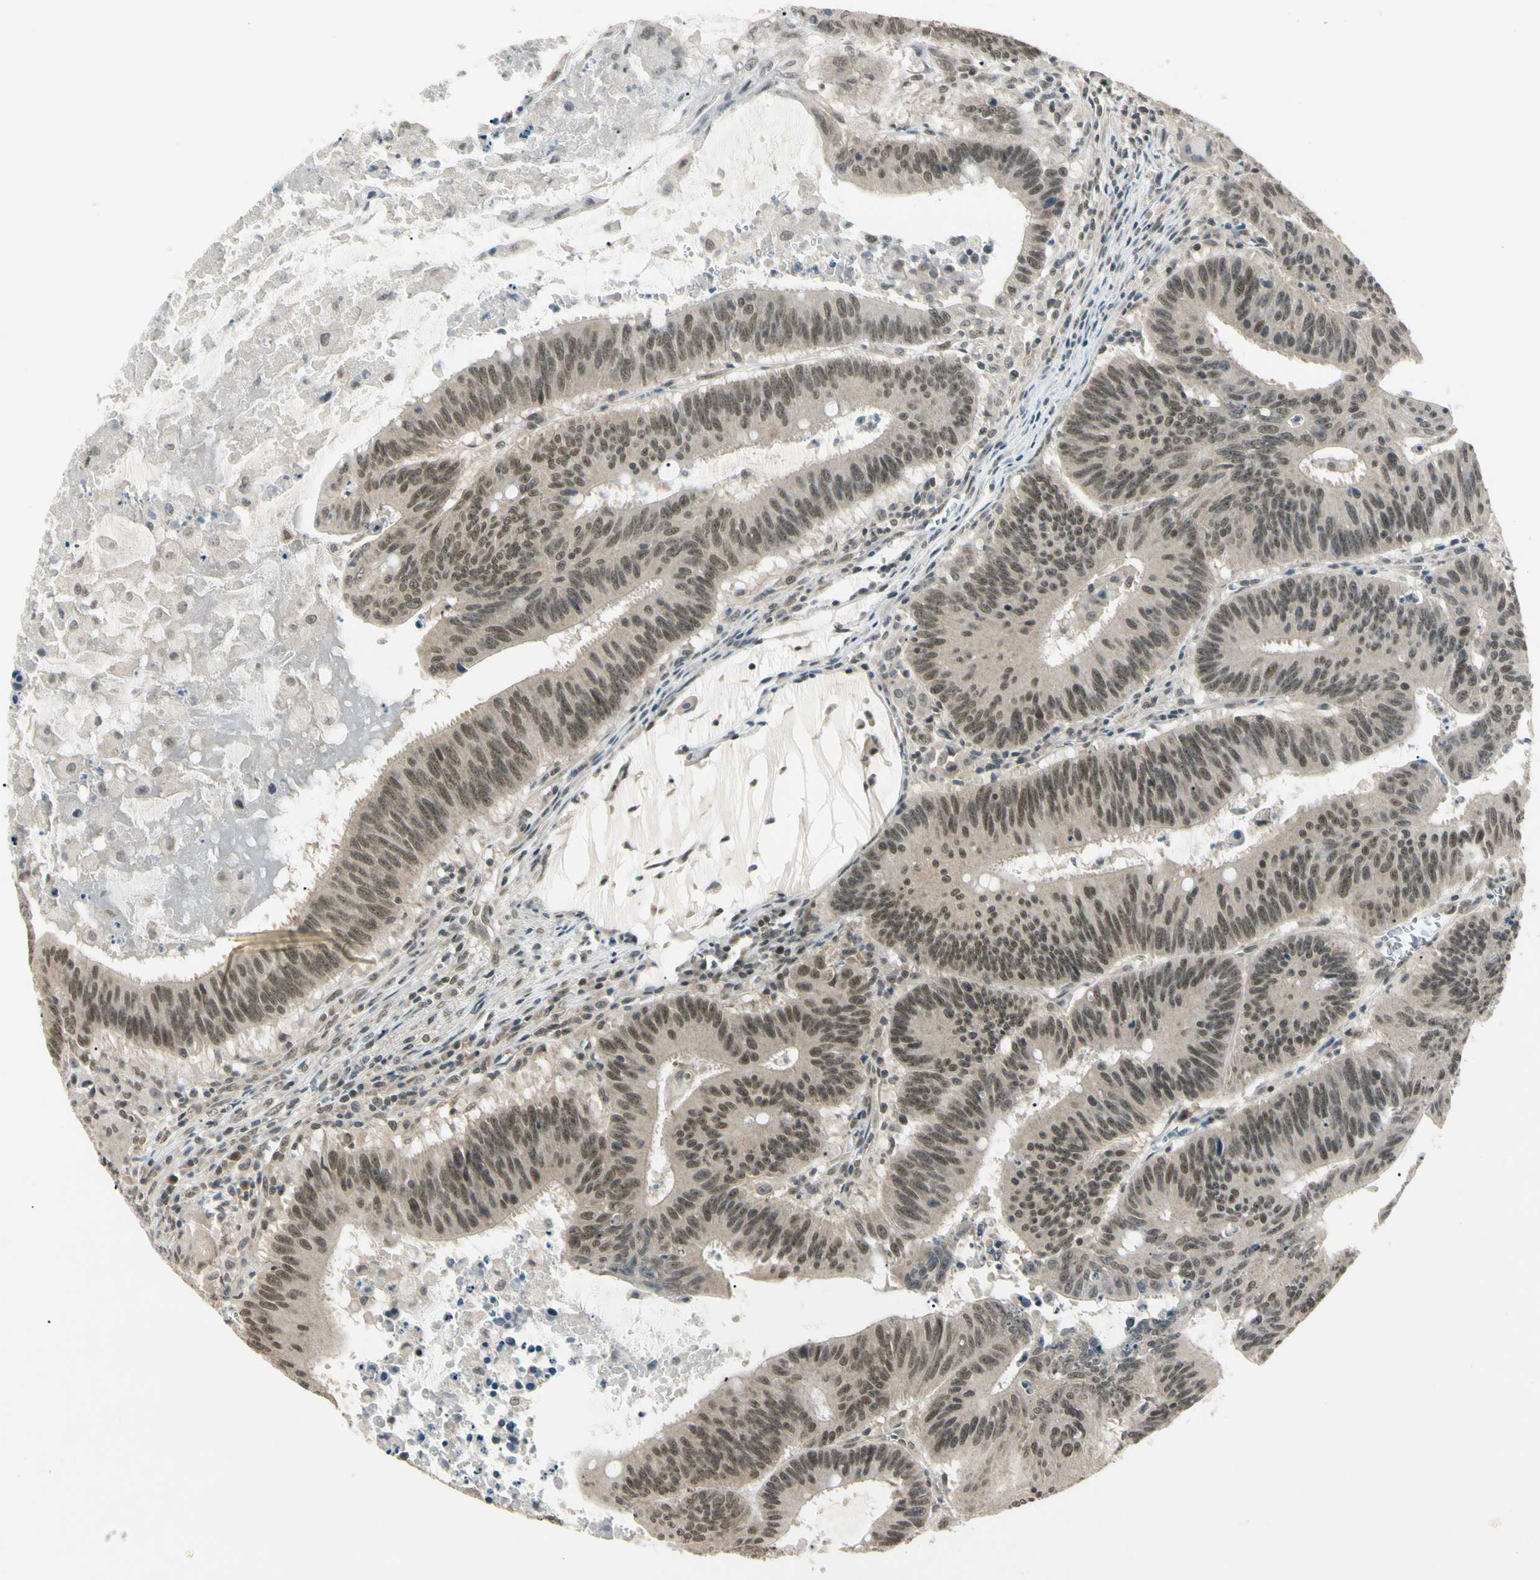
{"staining": {"intensity": "weak", "quantity": ">75%", "location": "cytoplasmic/membranous,nuclear"}, "tissue": "colorectal cancer", "cell_type": "Tumor cells", "image_type": "cancer", "snomed": [{"axis": "morphology", "description": "Adenocarcinoma, NOS"}, {"axis": "topography", "description": "Colon"}], "caption": "IHC of human adenocarcinoma (colorectal) displays low levels of weak cytoplasmic/membranous and nuclear staining in about >75% of tumor cells.", "gene": "ZSCAN12", "patient": {"sex": "male", "age": 45}}